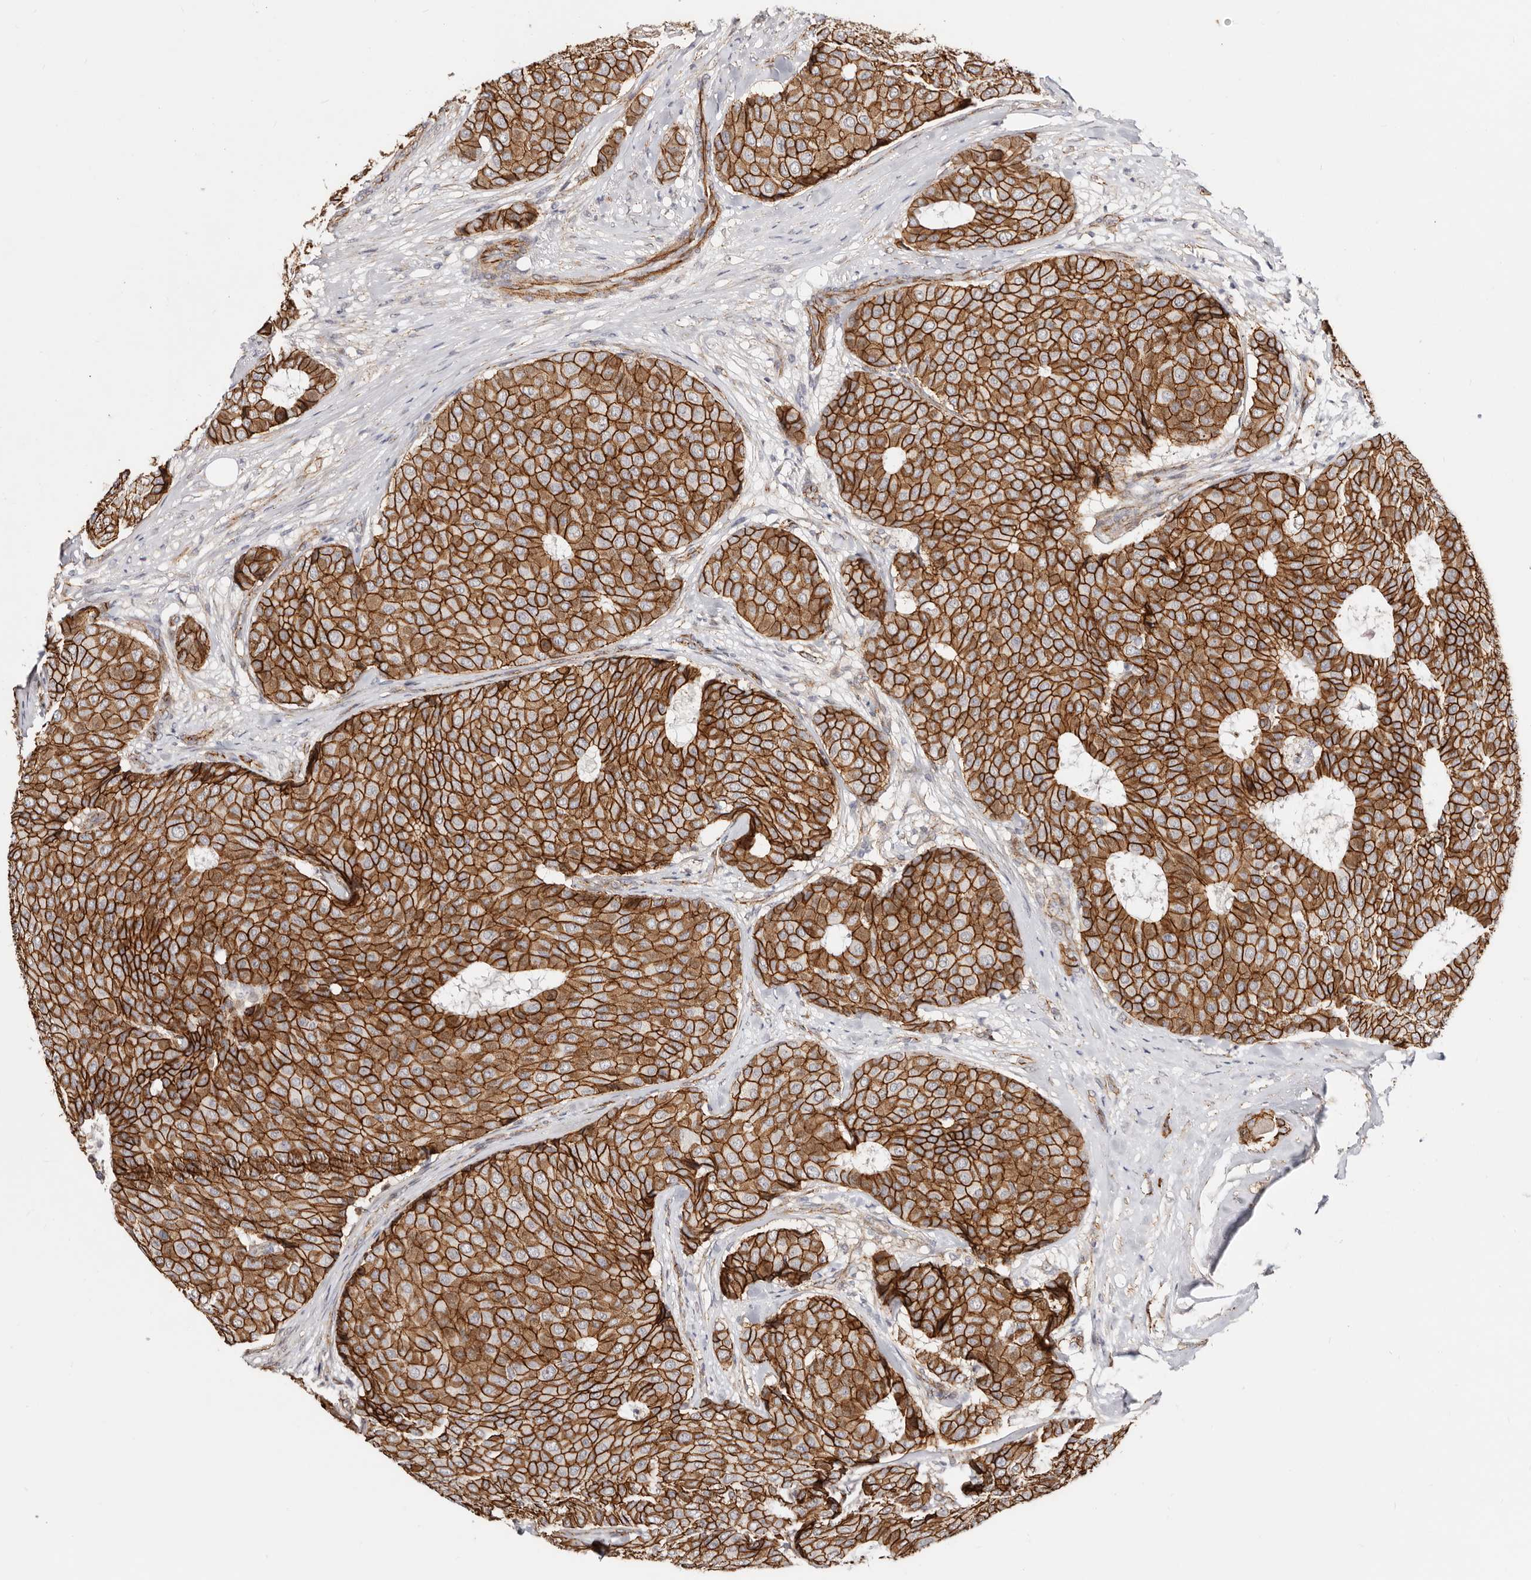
{"staining": {"intensity": "strong", "quantity": ">75%", "location": "cytoplasmic/membranous"}, "tissue": "breast cancer", "cell_type": "Tumor cells", "image_type": "cancer", "snomed": [{"axis": "morphology", "description": "Duct carcinoma"}, {"axis": "topography", "description": "Breast"}], "caption": "The photomicrograph reveals staining of breast cancer, revealing strong cytoplasmic/membranous protein staining (brown color) within tumor cells. (DAB IHC, brown staining for protein, blue staining for nuclei).", "gene": "CTNNB1", "patient": {"sex": "female", "age": 75}}